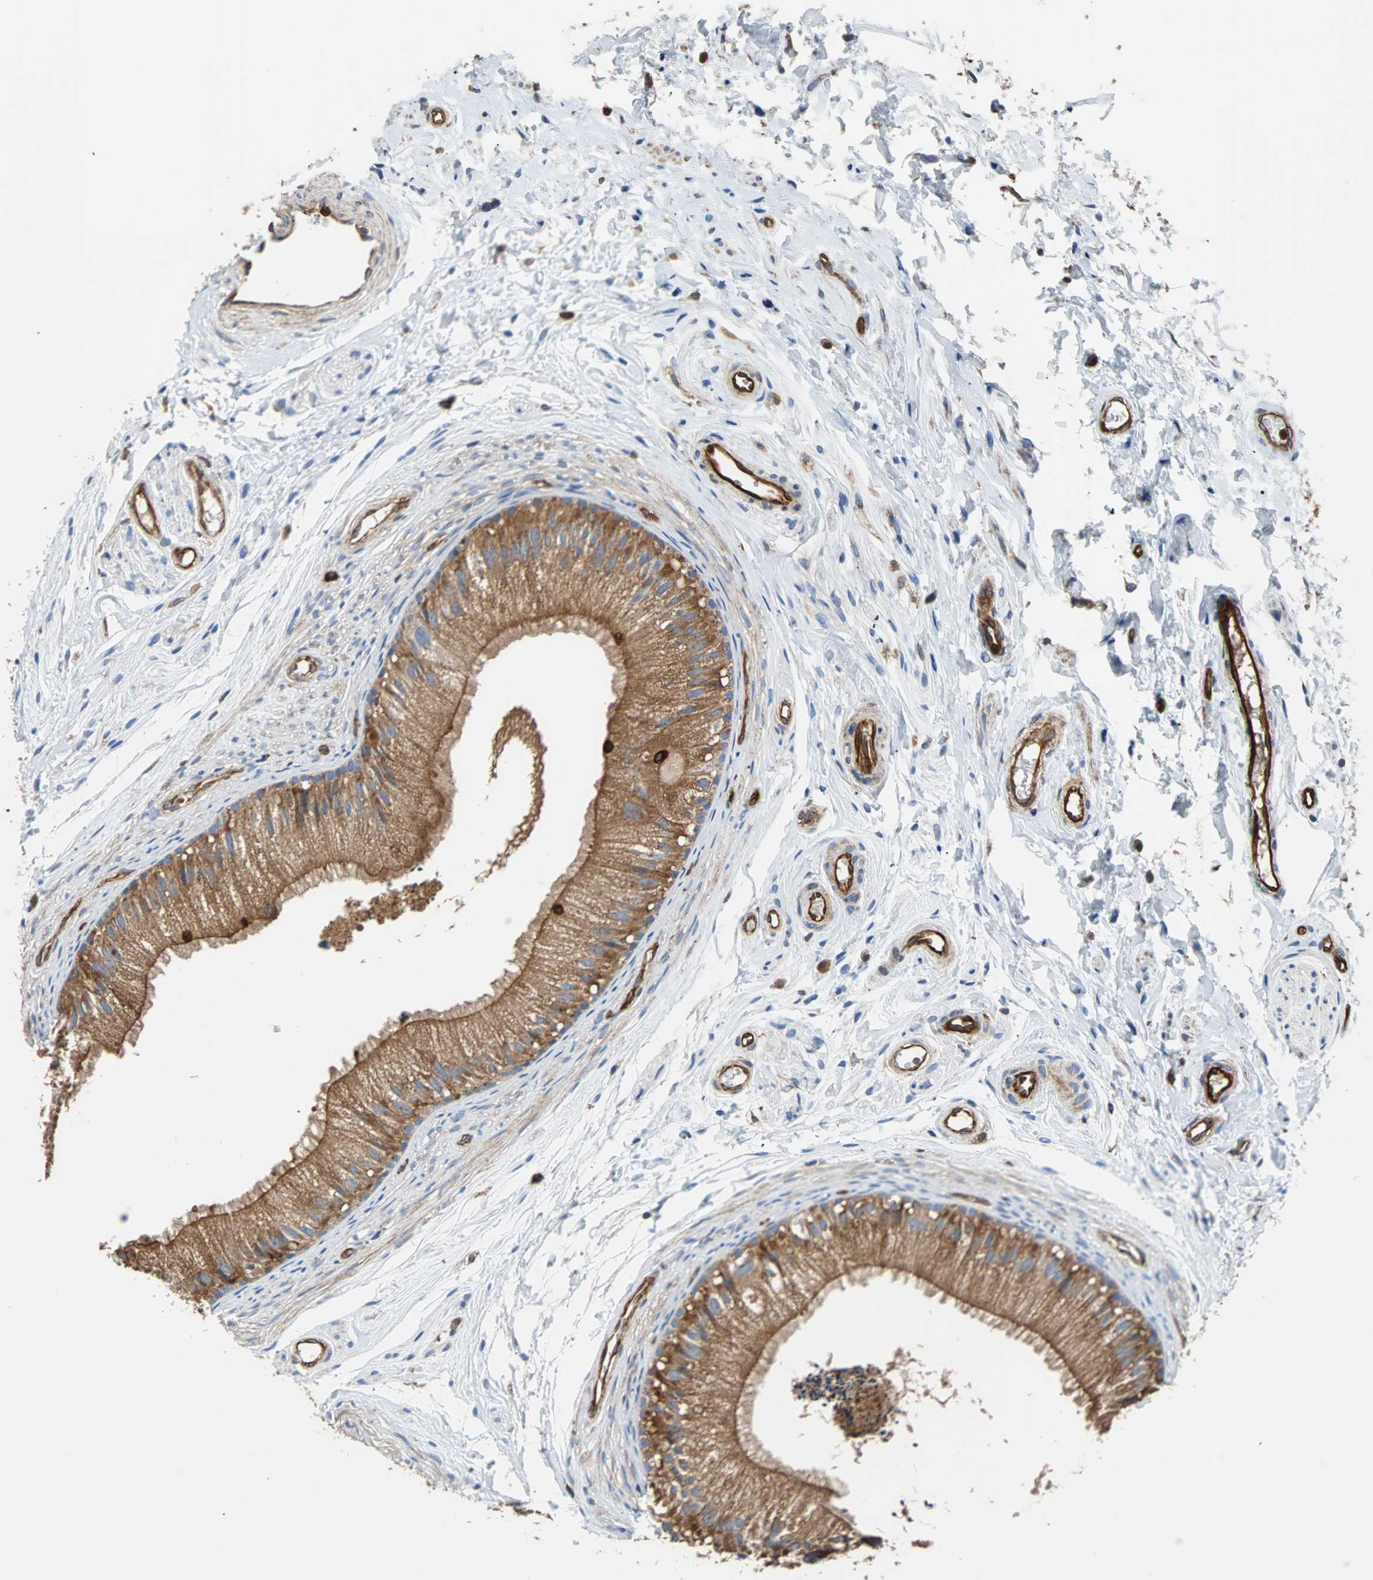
{"staining": {"intensity": "moderate", "quantity": ">75%", "location": "cytoplasmic/membranous"}, "tissue": "epididymis", "cell_type": "Glandular cells", "image_type": "normal", "snomed": [{"axis": "morphology", "description": "Normal tissue, NOS"}, {"axis": "topography", "description": "Epididymis"}], "caption": "Protein expression analysis of benign human epididymis reveals moderate cytoplasmic/membranous staining in approximately >75% of glandular cells. Immunohistochemistry (ihc) stains the protein of interest in brown and the nuclei are stained blue.", "gene": "PLCG2", "patient": {"sex": "male", "age": 56}}